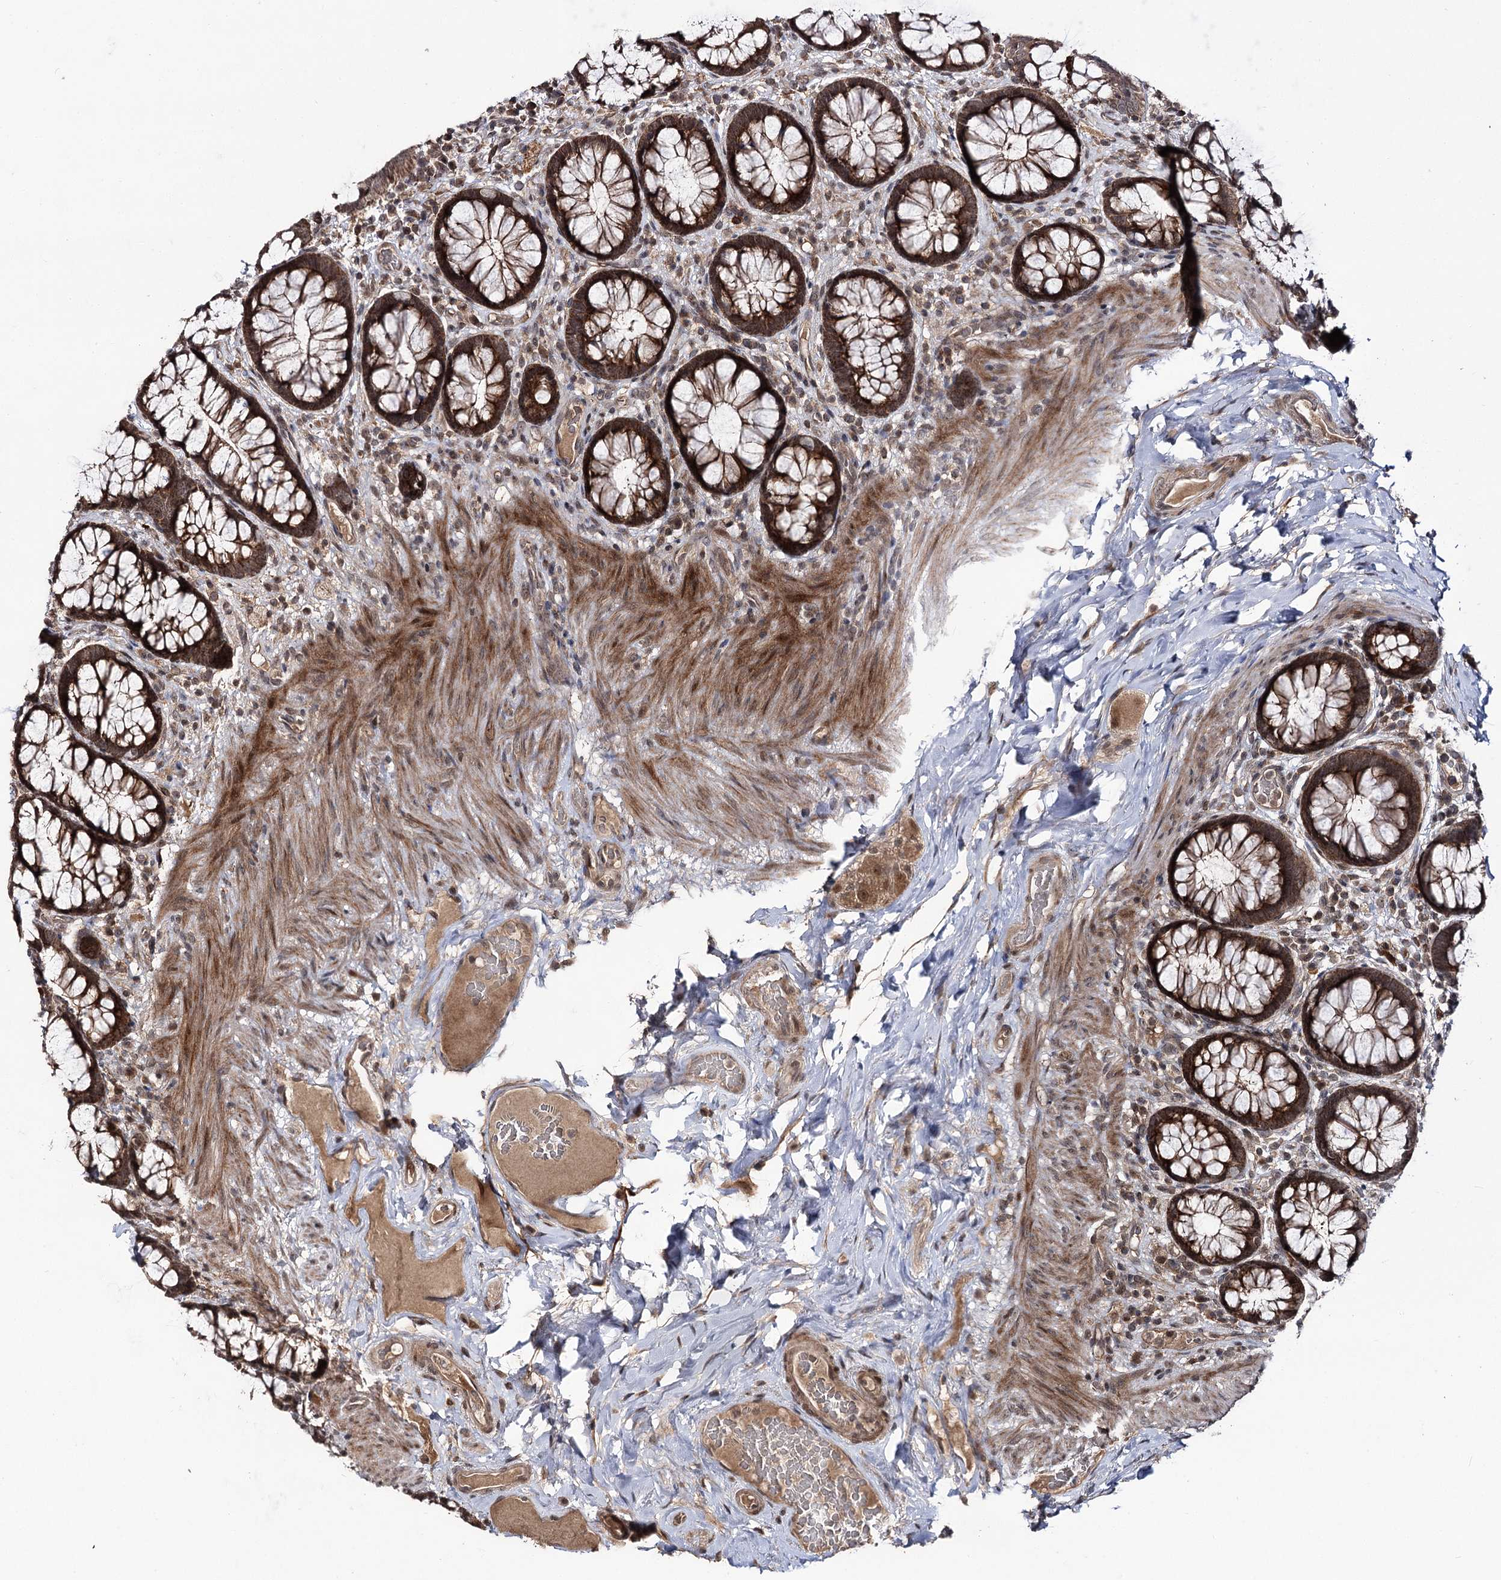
{"staining": {"intensity": "strong", "quantity": ">75%", "location": "cytoplasmic/membranous,nuclear"}, "tissue": "rectum", "cell_type": "Glandular cells", "image_type": "normal", "snomed": [{"axis": "morphology", "description": "Normal tissue, NOS"}, {"axis": "topography", "description": "Rectum"}], "caption": "Immunohistochemical staining of benign rectum exhibits strong cytoplasmic/membranous,nuclear protein positivity in approximately >75% of glandular cells. (IHC, brightfield microscopy, high magnification).", "gene": "FAM53B", "patient": {"sex": "male", "age": 83}}